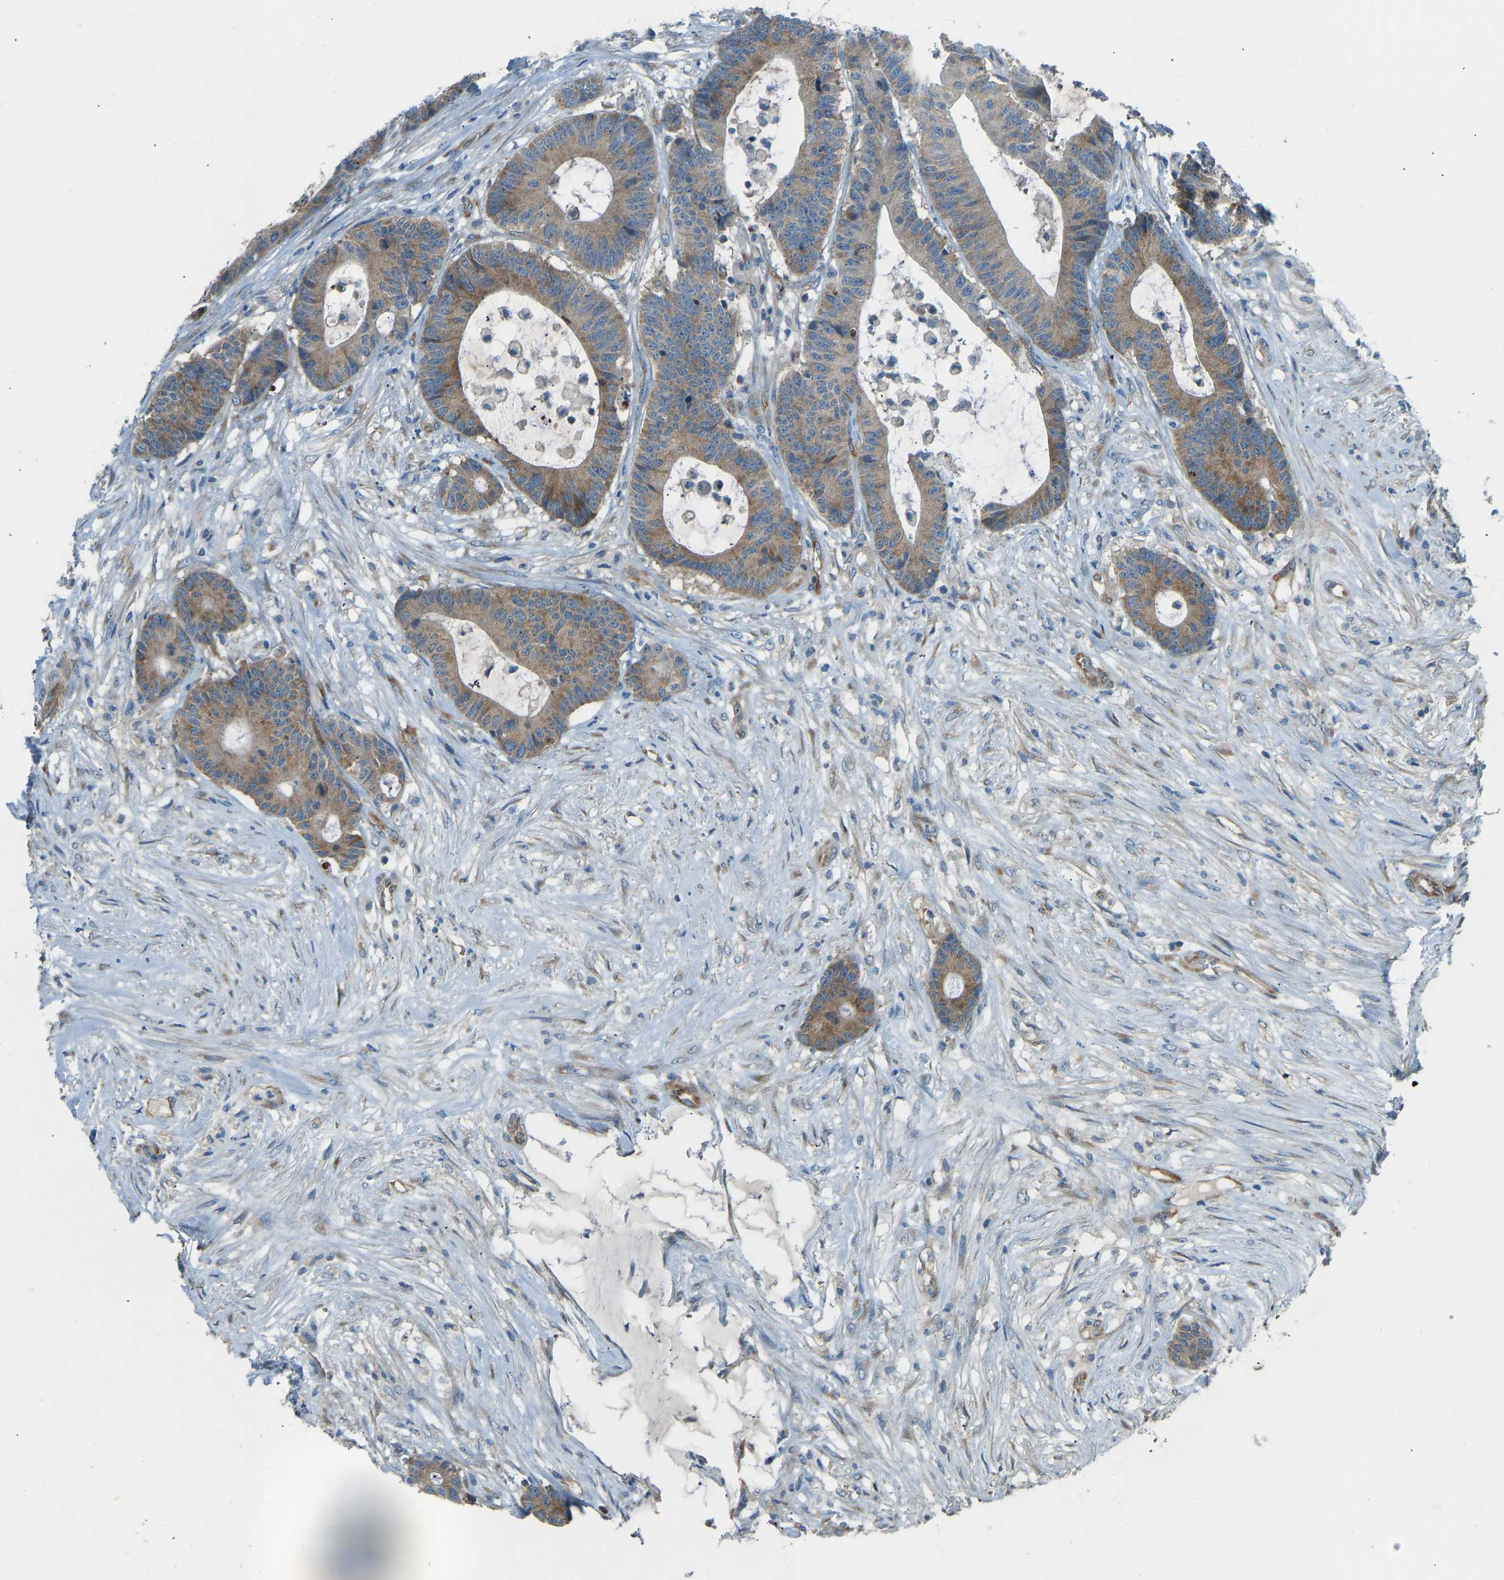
{"staining": {"intensity": "moderate", "quantity": ">75%", "location": "cytoplasmic/membranous"}, "tissue": "colorectal cancer", "cell_type": "Tumor cells", "image_type": "cancer", "snomed": [{"axis": "morphology", "description": "Adenocarcinoma, NOS"}, {"axis": "topography", "description": "Colon"}], "caption": "Protein staining of colorectal adenocarcinoma tissue reveals moderate cytoplasmic/membranous expression in about >75% of tumor cells.", "gene": "STAU2", "patient": {"sex": "female", "age": 84}}